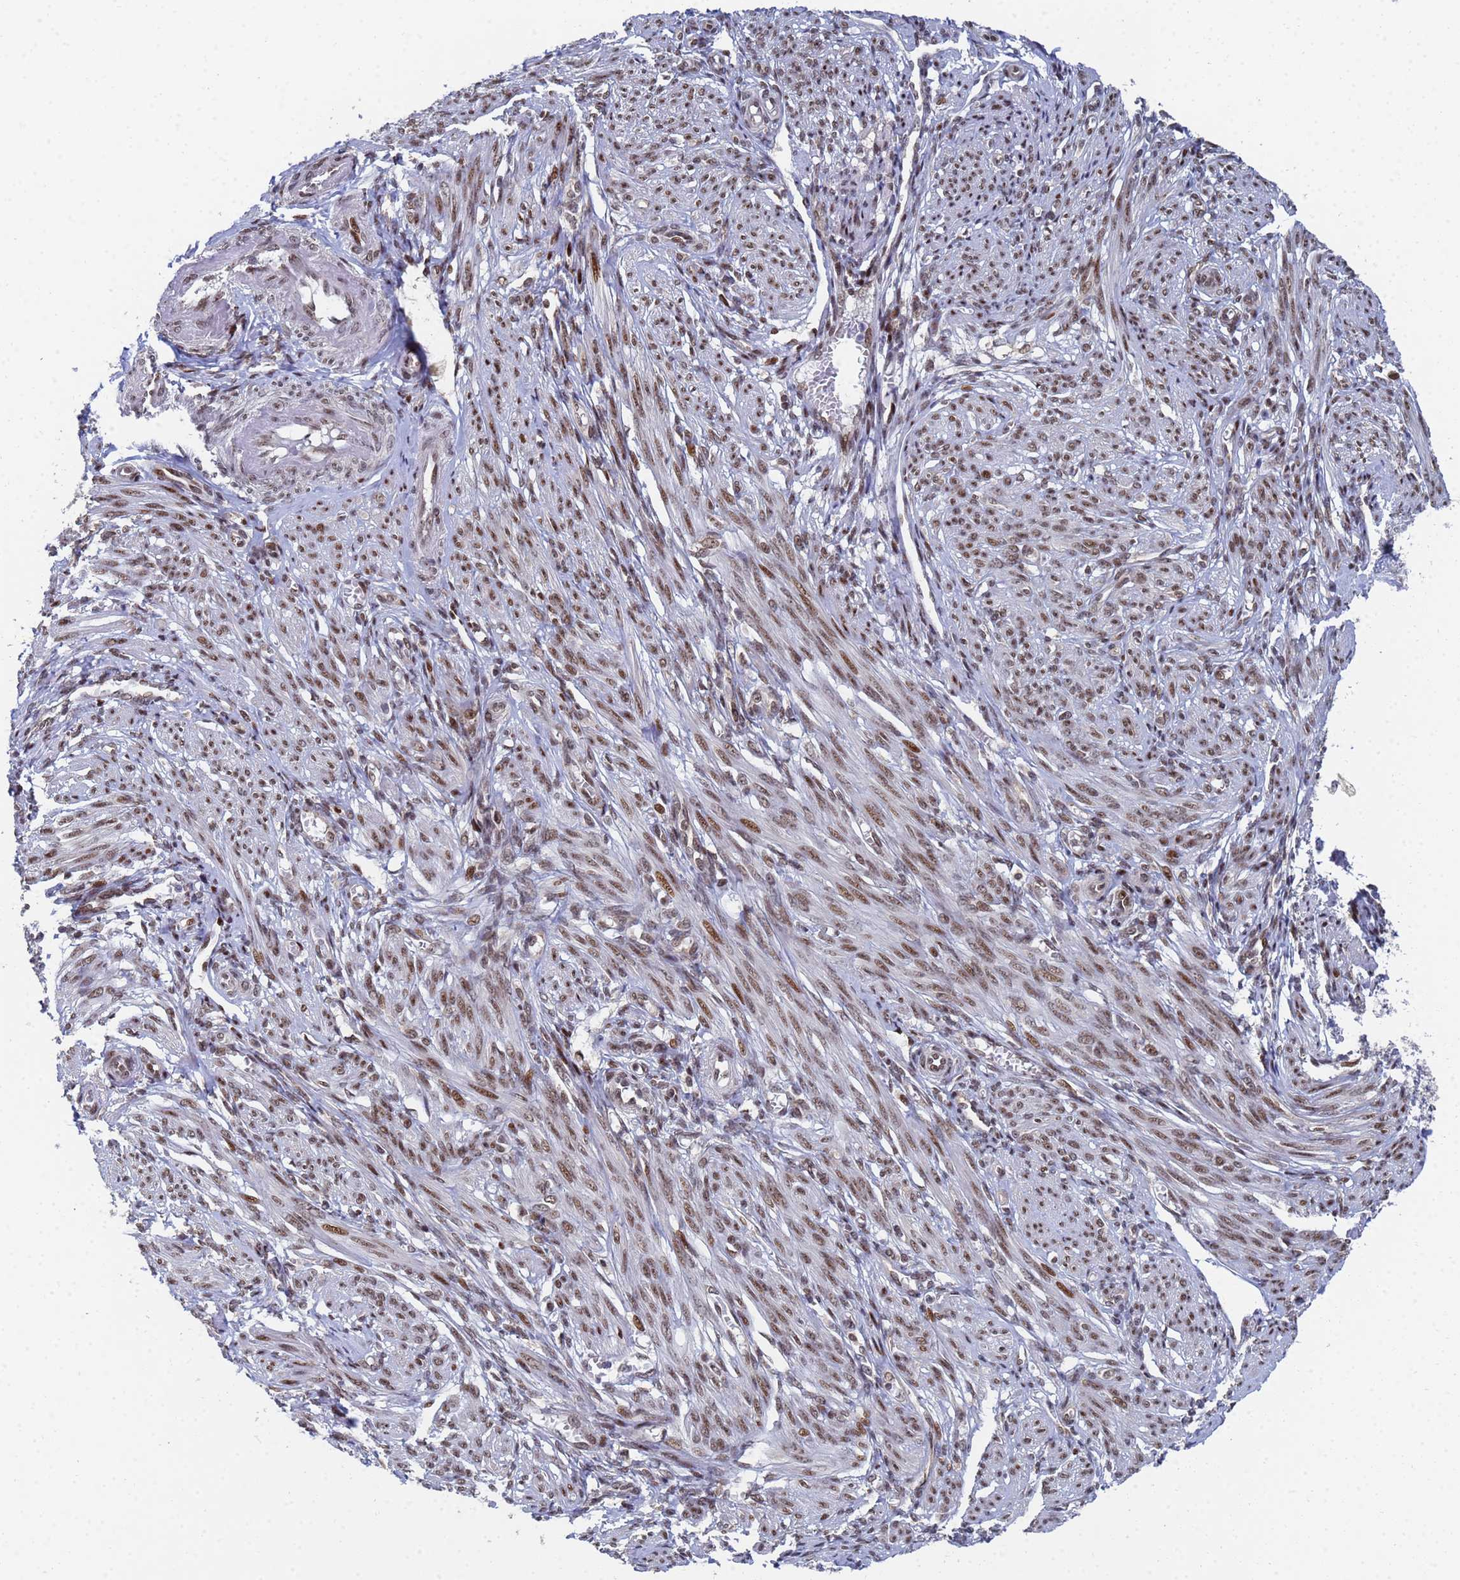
{"staining": {"intensity": "moderate", "quantity": ">75%", "location": "nuclear"}, "tissue": "smooth muscle", "cell_type": "Smooth muscle cells", "image_type": "normal", "snomed": [{"axis": "morphology", "description": "Normal tissue, NOS"}, {"axis": "topography", "description": "Smooth muscle"}], "caption": "There is medium levels of moderate nuclear expression in smooth muscle cells of unremarkable smooth muscle, as demonstrated by immunohistochemical staining (brown color).", "gene": "AP5Z1", "patient": {"sex": "female", "age": 39}}